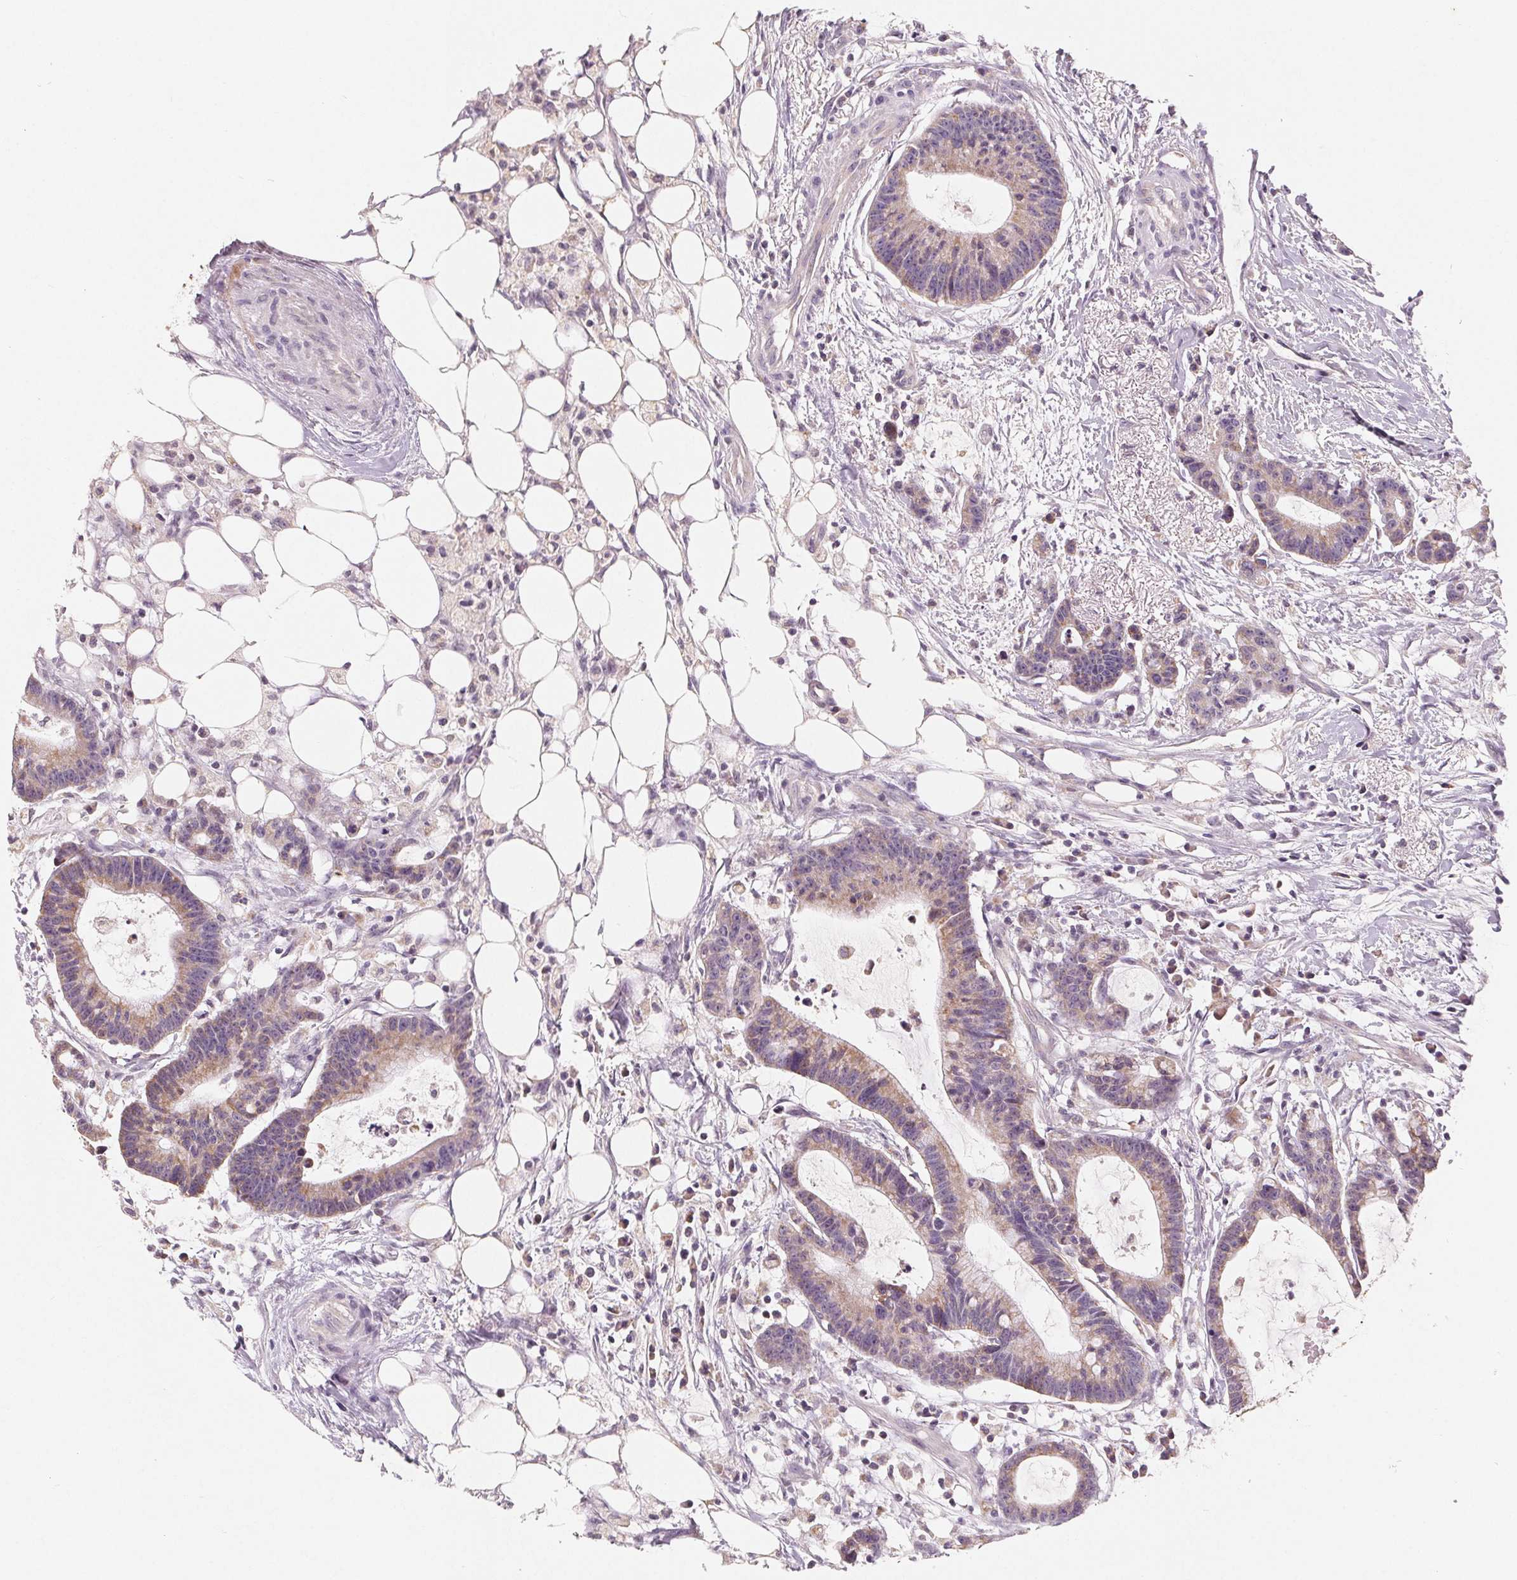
{"staining": {"intensity": "weak", "quantity": ">75%", "location": "cytoplasmic/membranous"}, "tissue": "colorectal cancer", "cell_type": "Tumor cells", "image_type": "cancer", "snomed": [{"axis": "morphology", "description": "Adenocarcinoma, NOS"}, {"axis": "topography", "description": "Colon"}], "caption": "The micrograph displays staining of adenocarcinoma (colorectal), revealing weak cytoplasmic/membranous protein positivity (brown color) within tumor cells. (DAB (3,3'-diaminobenzidine) IHC with brightfield microscopy, high magnification).", "gene": "GHITM", "patient": {"sex": "female", "age": 78}}